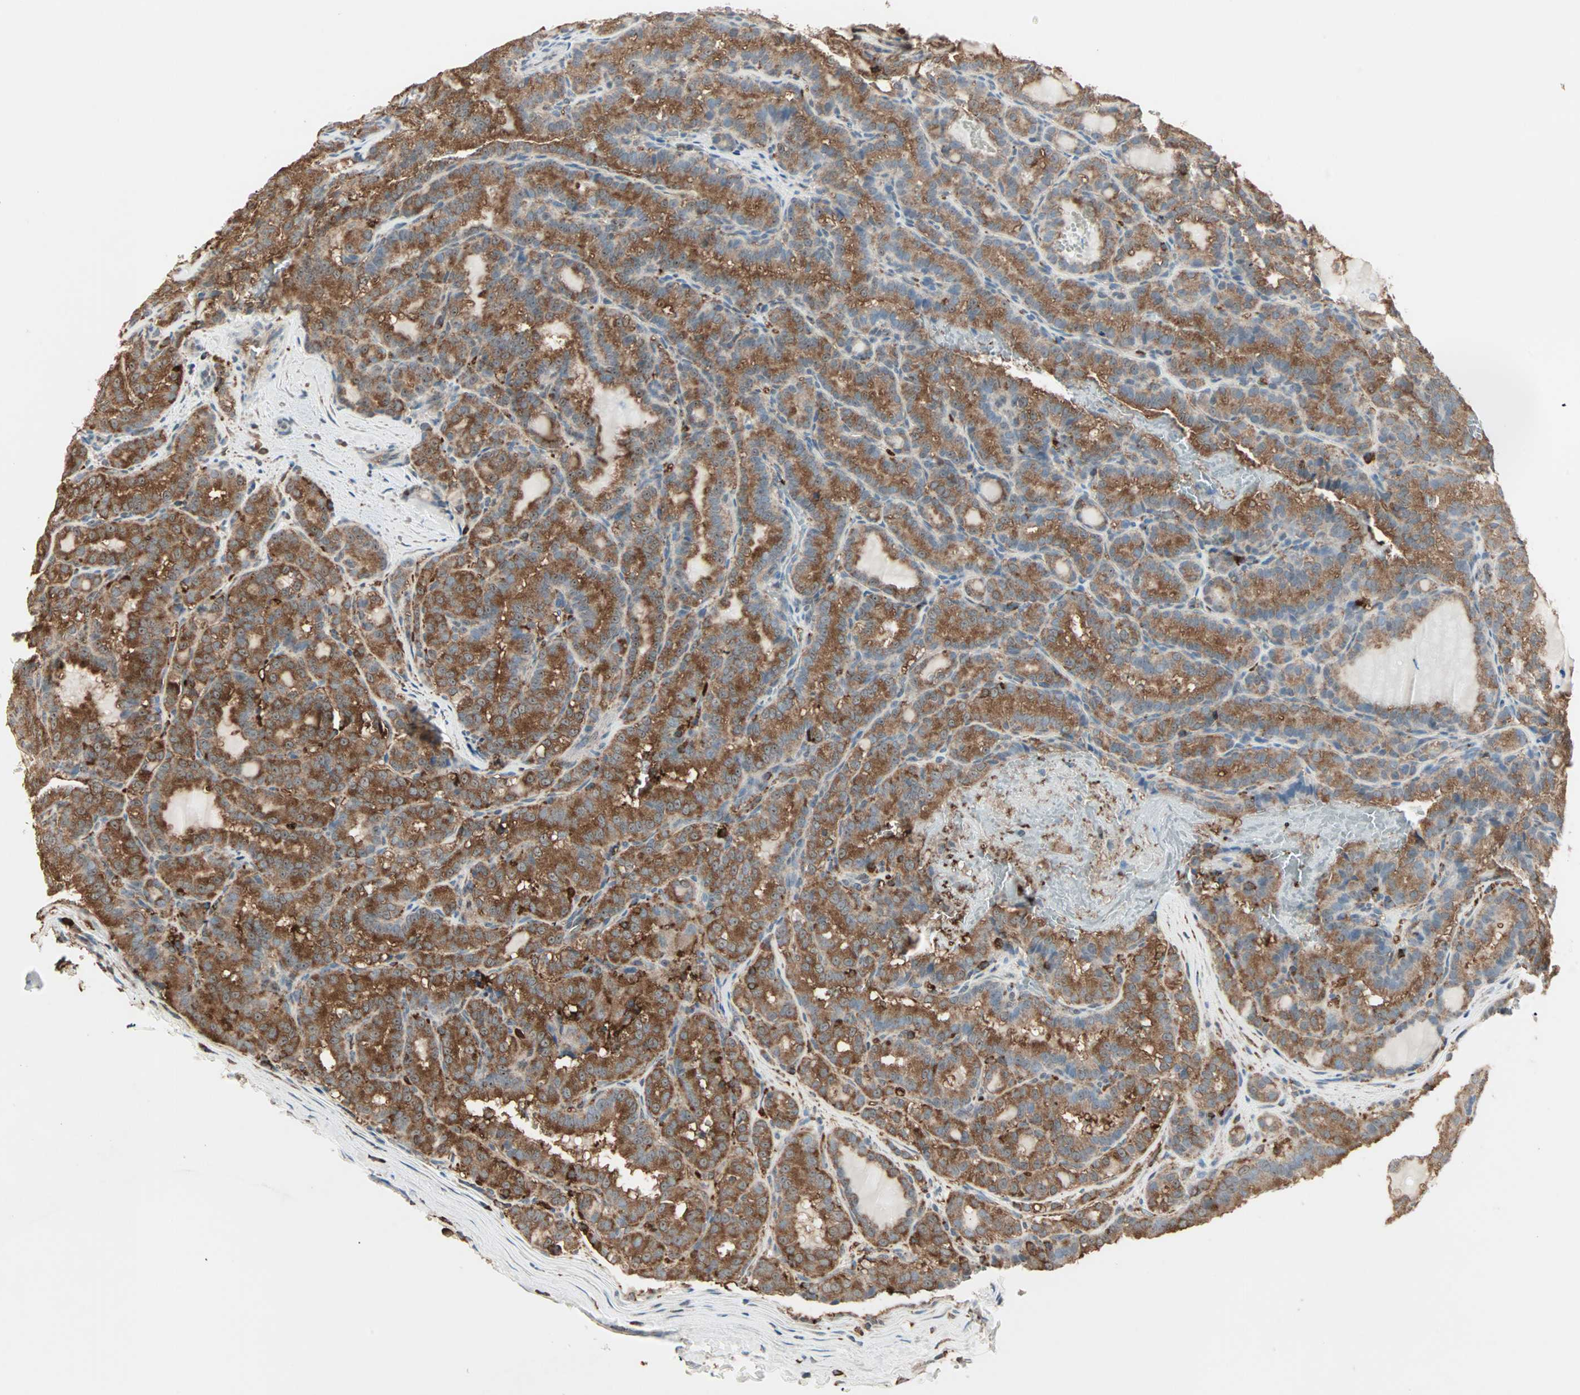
{"staining": {"intensity": "strong", "quantity": ">75%", "location": "cytoplasmic/membranous"}, "tissue": "thyroid cancer", "cell_type": "Tumor cells", "image_type": "cancer", "snomed": [{"axis": "morphology", "description": "Normal tissue, NOS"}, {"axis": "morphology", "description": "Papillary adenocarcinoma, NOS"}, {"axis": "topography", "description": "Thyroid gland"}], "caption": "High-magnification brightfield microscopy of thyroid cancer stained with DAB (brown) and counterstained with hematoxylin (blue). tumor cells exhibit strong cytoplasmic/membranous staining is seen in approximately>75% of cells.", "gene": "MMP3", "patient": {"sex": "female", "age": 30}}